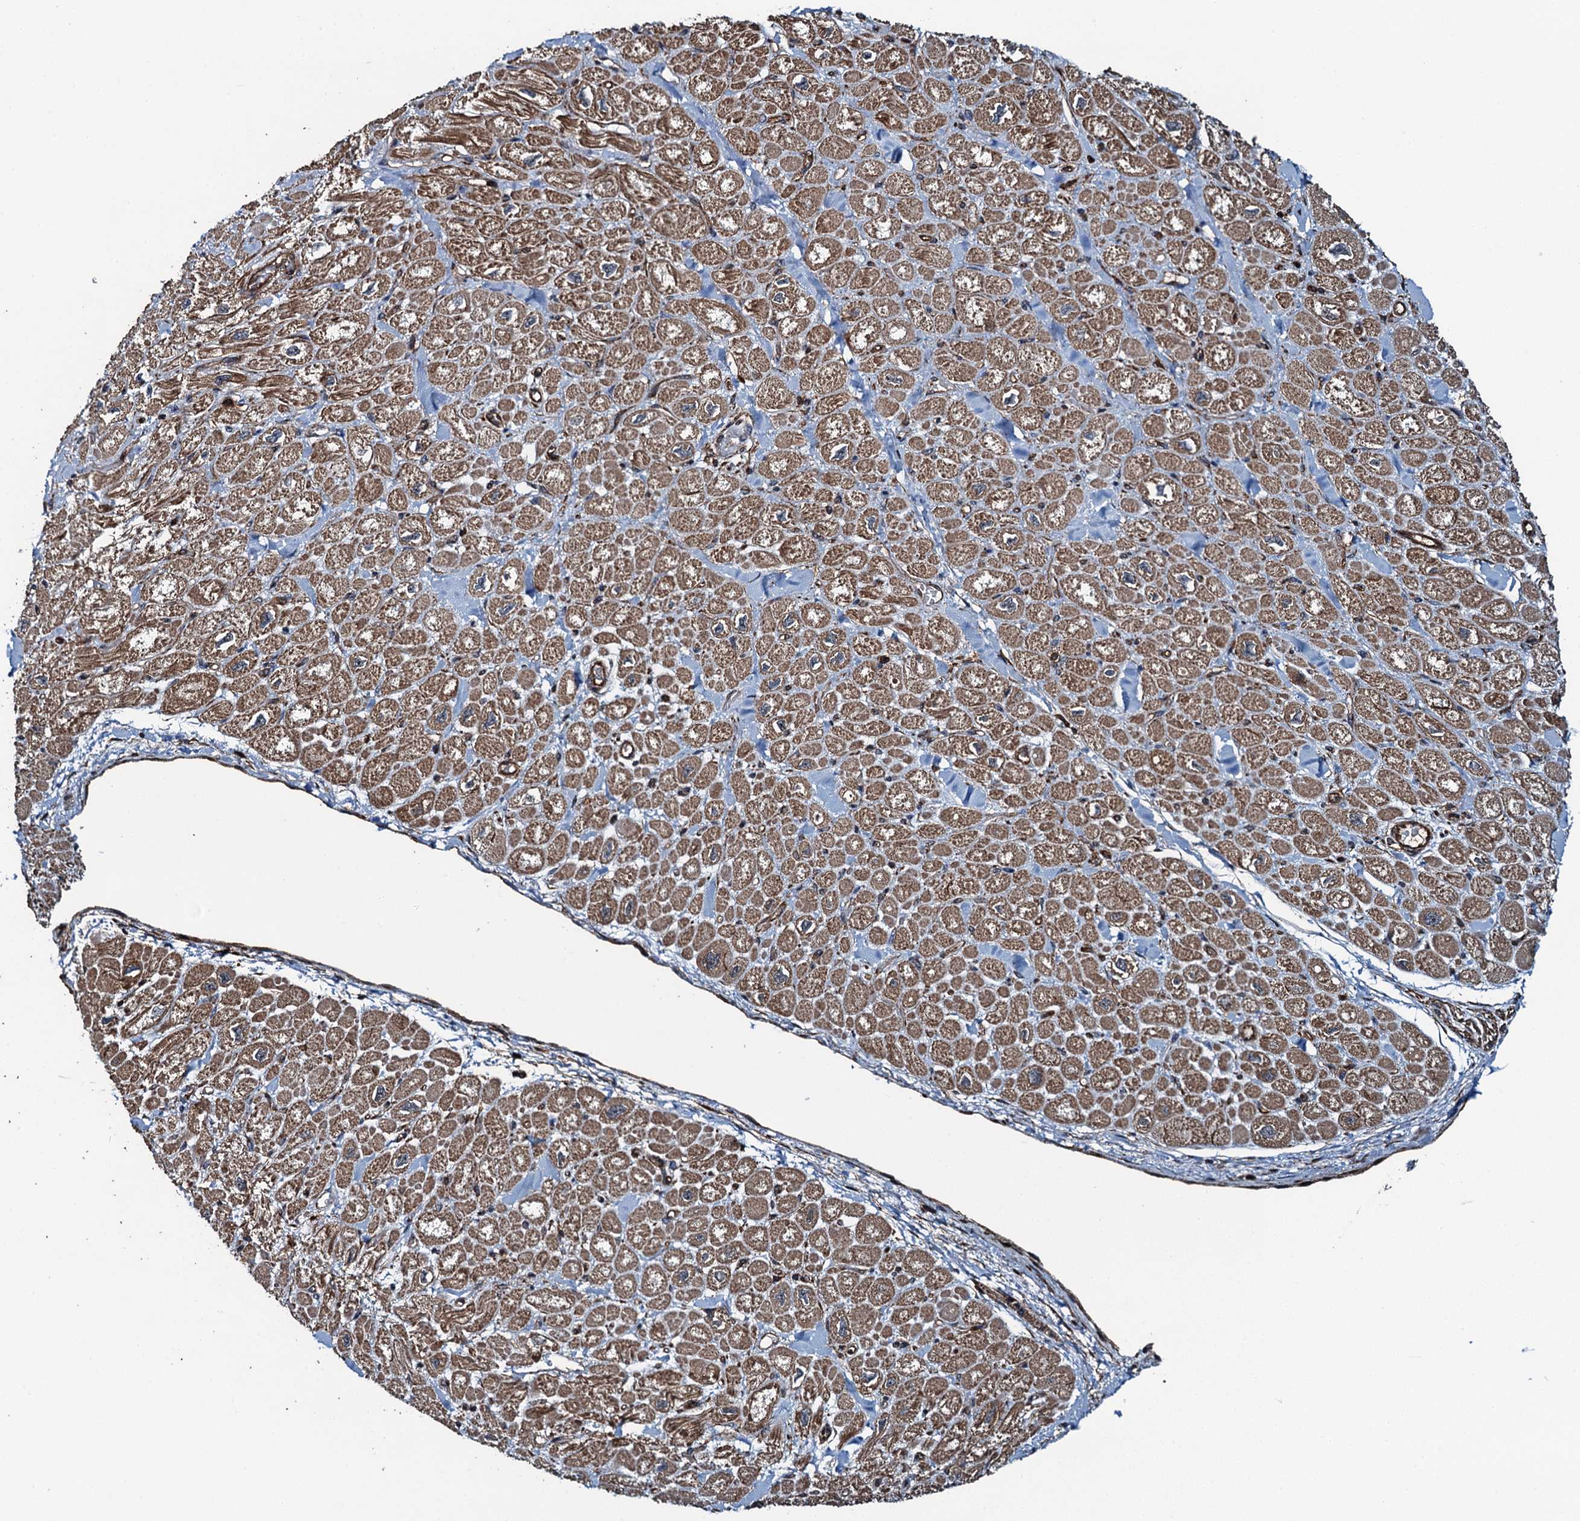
{"staining": {"intensity": "moderate", "quantity": "25%-75%", "location": "cytoplasmic/membranous"}, "tissue": "heart muscle", "cell_type": "Cardiomyocytes", "image_type": "normal", "snomed": [{"axis": "morphology", "description": "Normal tissue, NOS"}, {"axis": "topography", "description": "Heart"}], "caption": "Immunohistochemistry image of unremarkable heart muscle: human heart muscle stained using IHC shows medium levels of moderate protein expression localized specifically in the cytoplasmic/membranous of cardiomyocytes, appearing as a cytoplasmic/membranous brown color.", "gene": "WHAMM", "patient": {"sex": "male", "age": 65}}